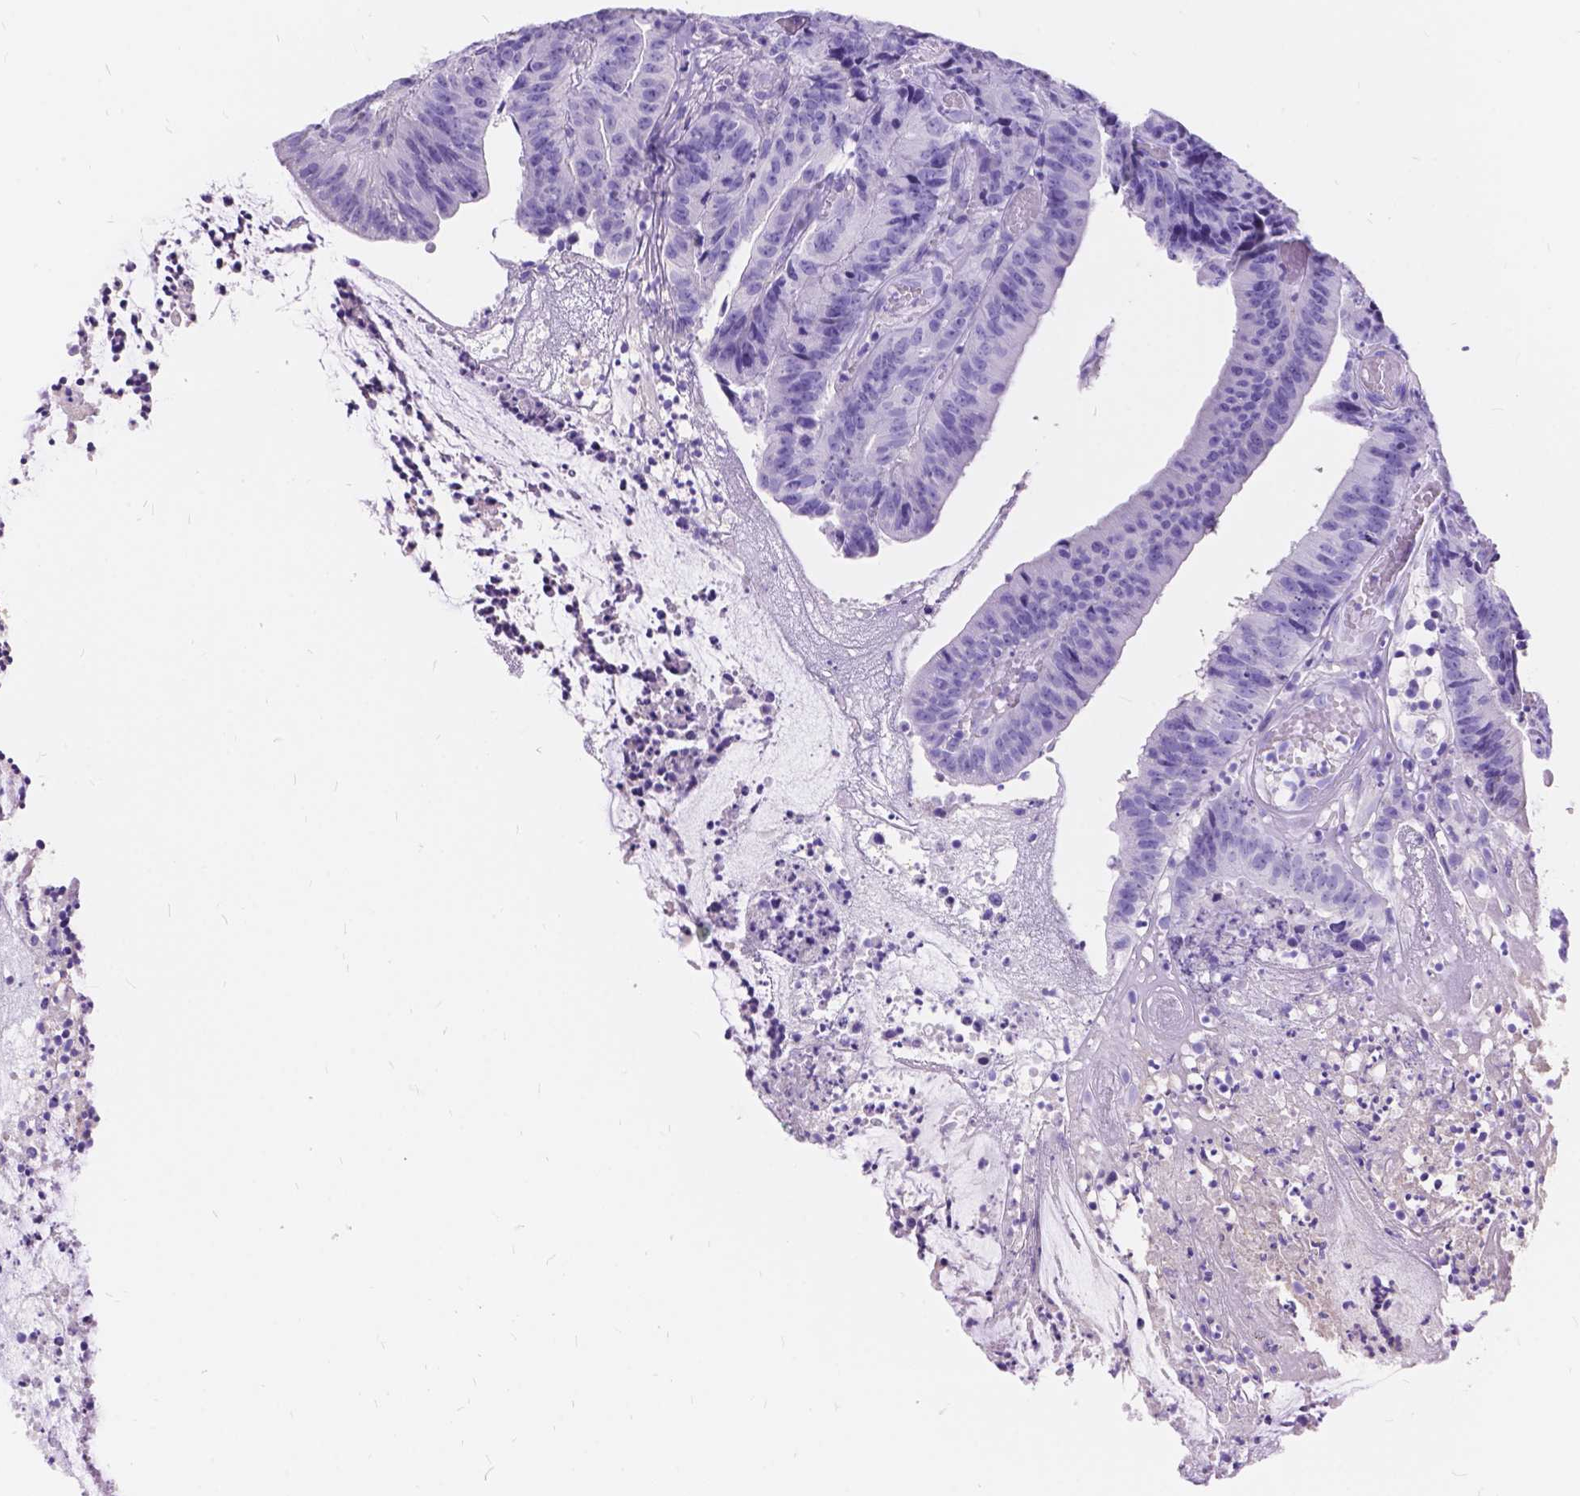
{"staining": {"intensity": "negative", "quantity": "none", "location": "none"}, "tissue": "colorectal cancer", "cell_type": "Tumor cells", "image_type": "cancer", "snomed": [{"axis": "morphology", "description": "Adenocarcinoma, NOS"}, {"axis": "topography", "description": "Colon"}], "caption": "An IHC micrograph of colorectal adenocarcinoma is shown. There is no staining in tumor cells of colorectal adenocarcinoma.", "gene": "FOXL2", "patient": {"sex": "female", "age": 78}}